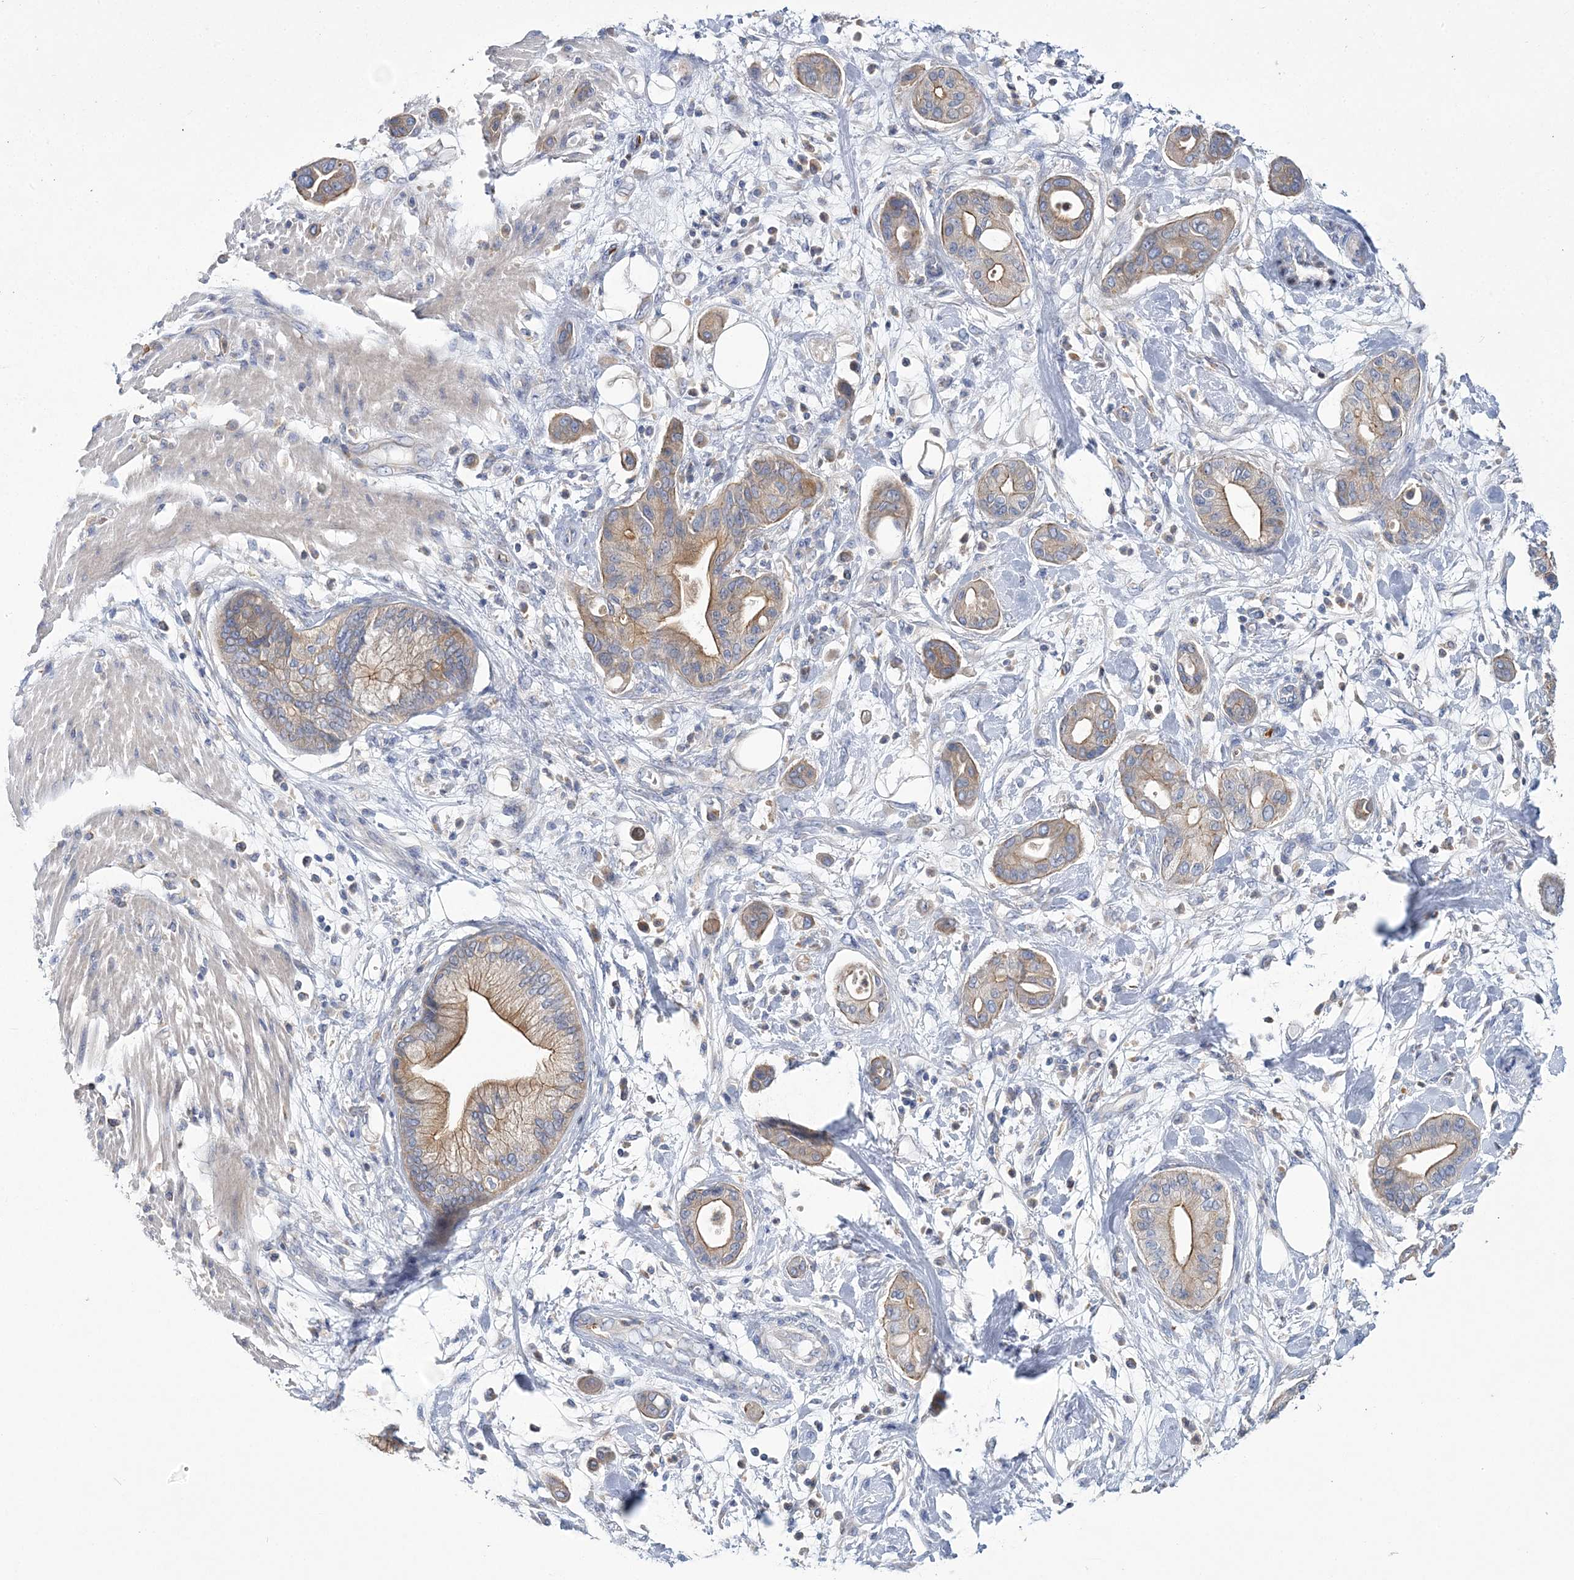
{"staining": {"intensity": "moderate", "quantity": "25%-75%", "location": "cytoplasmic/membranous"}, "tissue": "pancreatic cancer", "cell_type": "Tumor cells", "image_type": "cancer", "snomed": [{"axis": "morphology", "description": "Adenocarcinoma, NOS"}, {"axis": "morphology", "description": "Adenocarcinoma, metastatic, NOS"}, {"axis": "topography", "description": "Lymph node"}, {"axis": "topography", "description": "Pancreas"}, {"axis": "topography", "description": "Duodenum"}], "caption": "Immunohistochemical staining of pancreatic cancer displays moderate cytoplasmic/membranous protein expression in approximately 25%-75% of tumor cells. (IHC, brightfield microscopy, high magnification).", "gene": "ATP11B", "patient": {"sex": "female", "age": 64}}